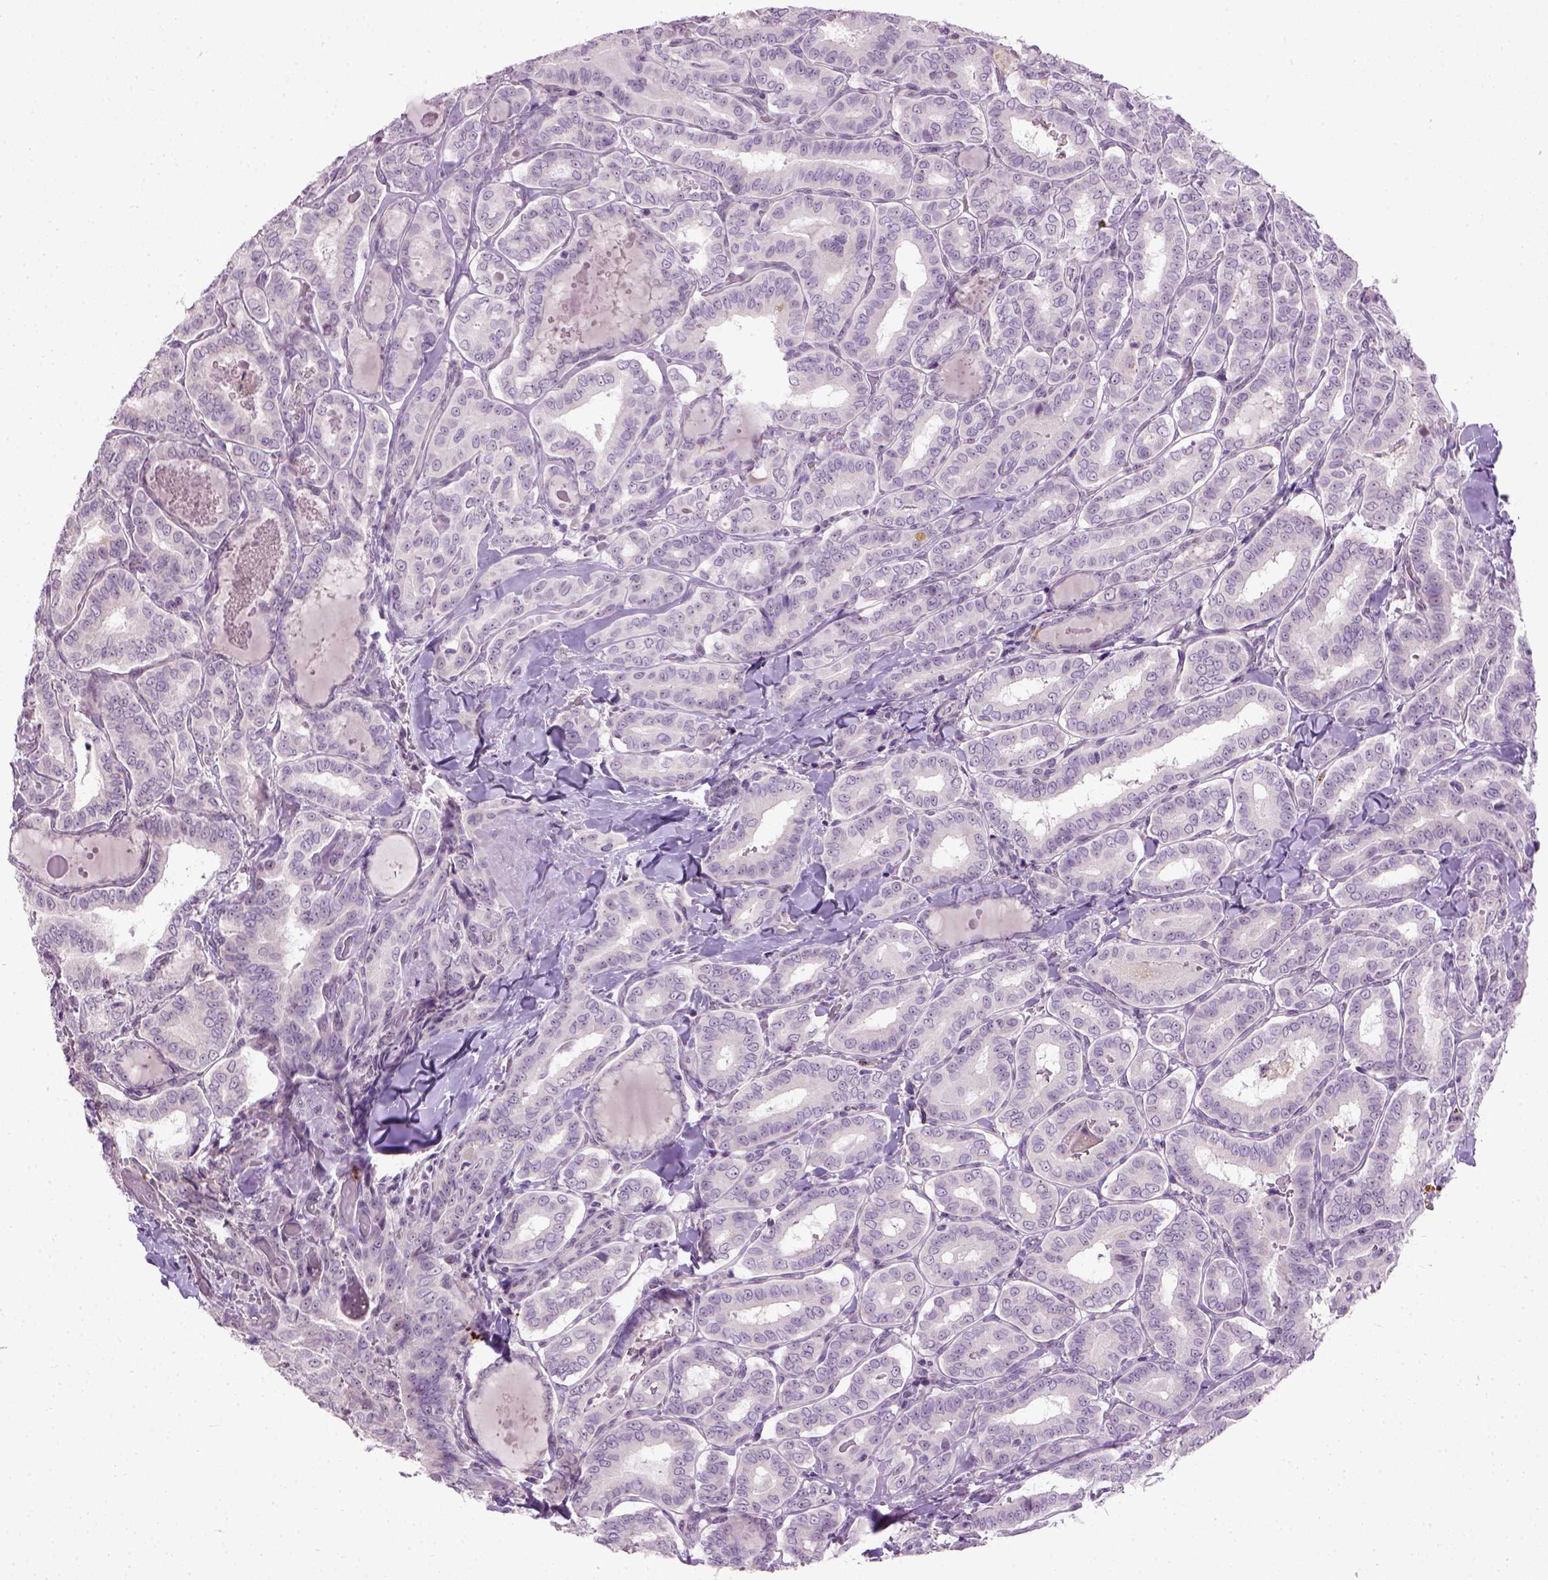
{"staining": {"intensity": "negative", "quantity": "none", "location": "none"}, "tissue": "thyroid cancer", "cell_type": "Tumor cells", "image_type": "cancer", "snomed": [{"axis": "morphology", "description": "Papillary adenocarcinoma, NOS"}, {"axis": "morphology", "description": "Papillary adenoma metastatic"}, {"axis": "topography", "description": "Thyroid gland"}], "caption": "An image of human papillary adenocarcinoma (thyroid) is negative for staining in tumor cells. (DAB (3,3'-diaminobenzidine) IHC visualized using brightfield microscopy, high magnification).", "gene": "MAPT", "patient": {"sex": "female", "age": 50}}